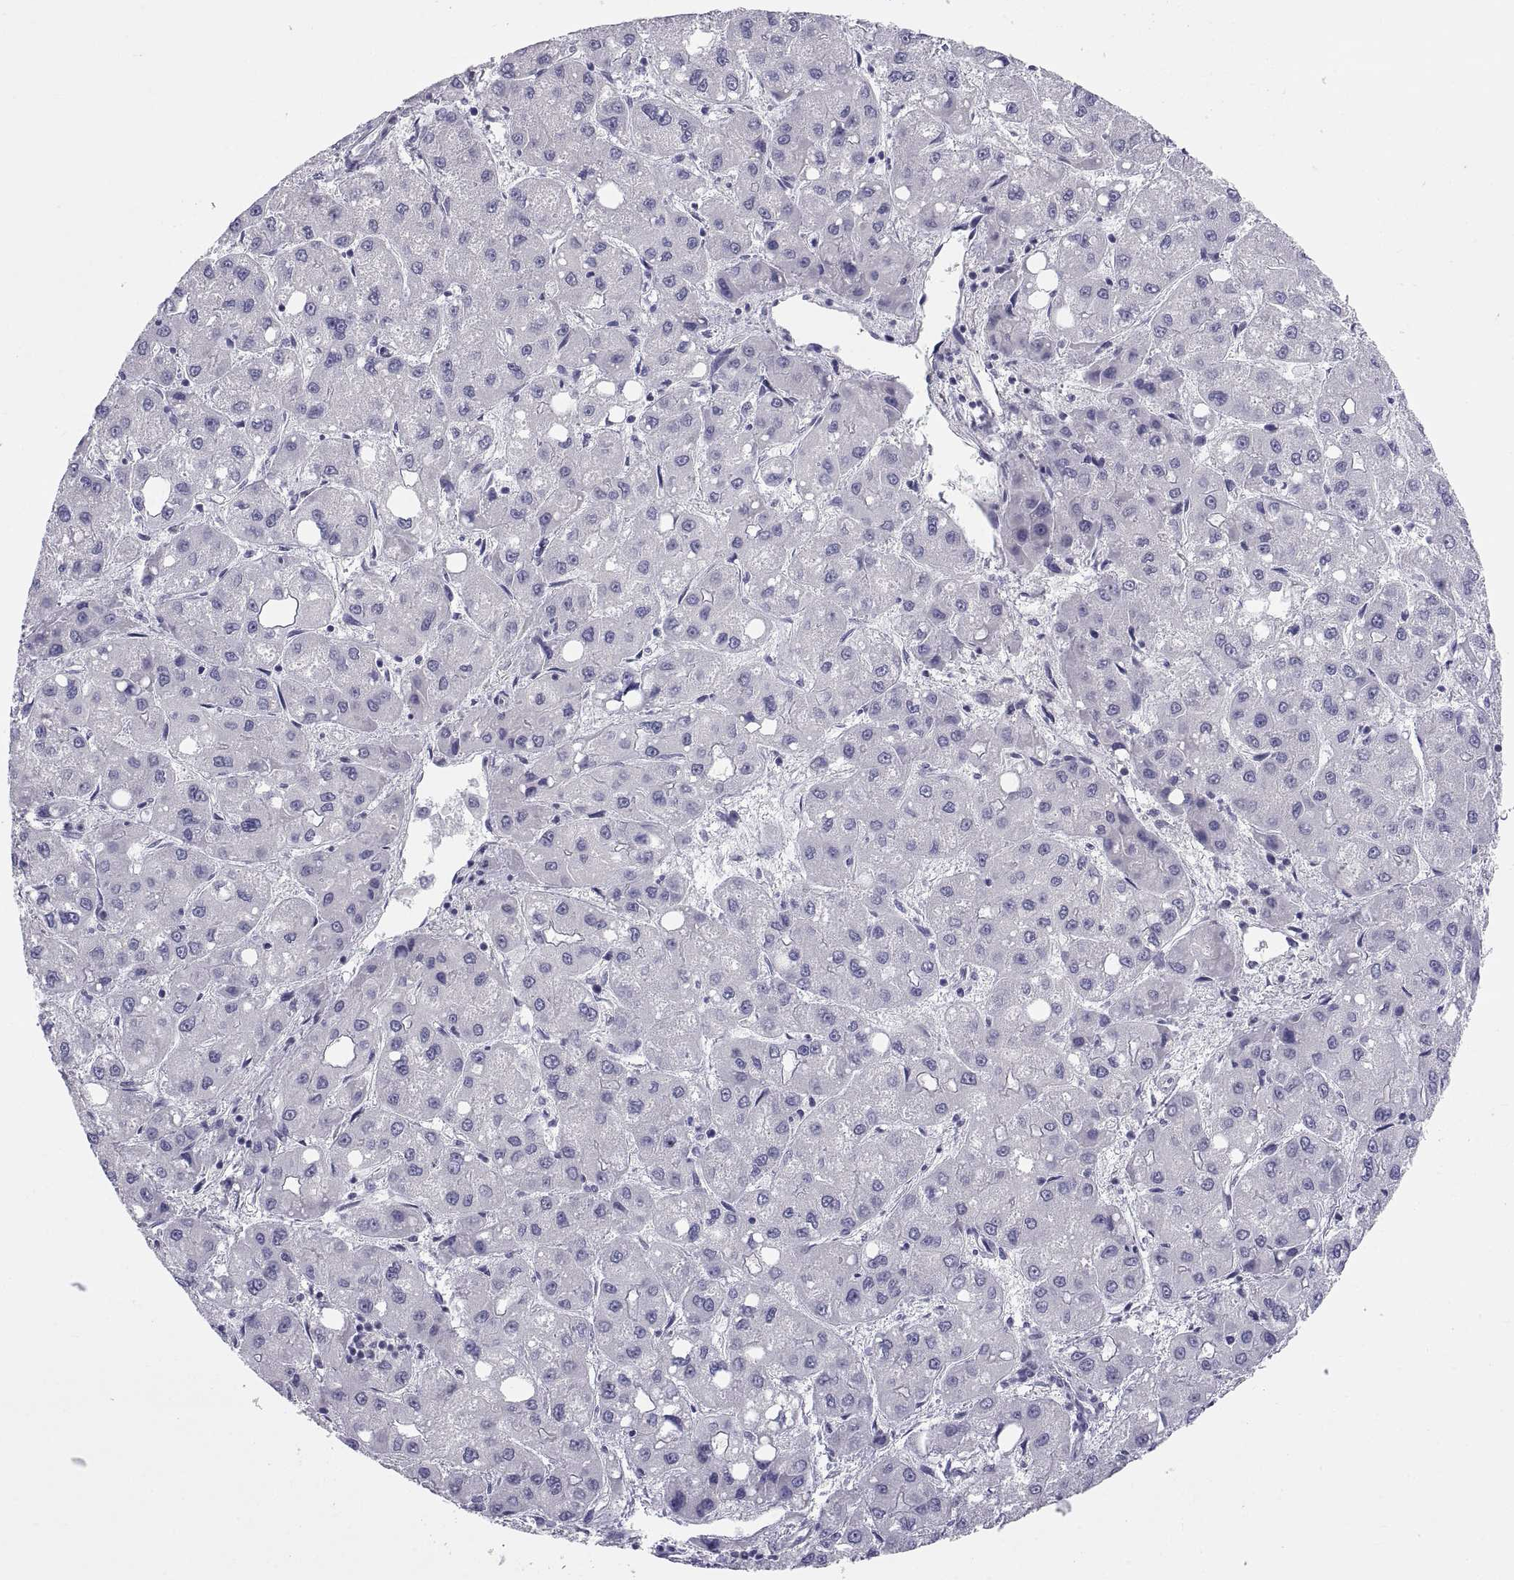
{"staining": {"intensity": "negative", "quantity": "none", "location": "none"}, "tissue": "liver cancer", "cell_type": "Tumor cells", "image_type": "cancer", "snomed": [{"axis": "morphology", "description": "Carcinoma, Hepatocellular, NOS"}, {"axis": "topography", "description": "Liver"}], "caption": "The immunohistochemistry (IHC) histopathology image has no significant expression in tumor cells of liver cancer (hepatocellular carcinoma) tissue.", "gene": "TEX13A", "patient": {"sex": "male", "age": 73}}